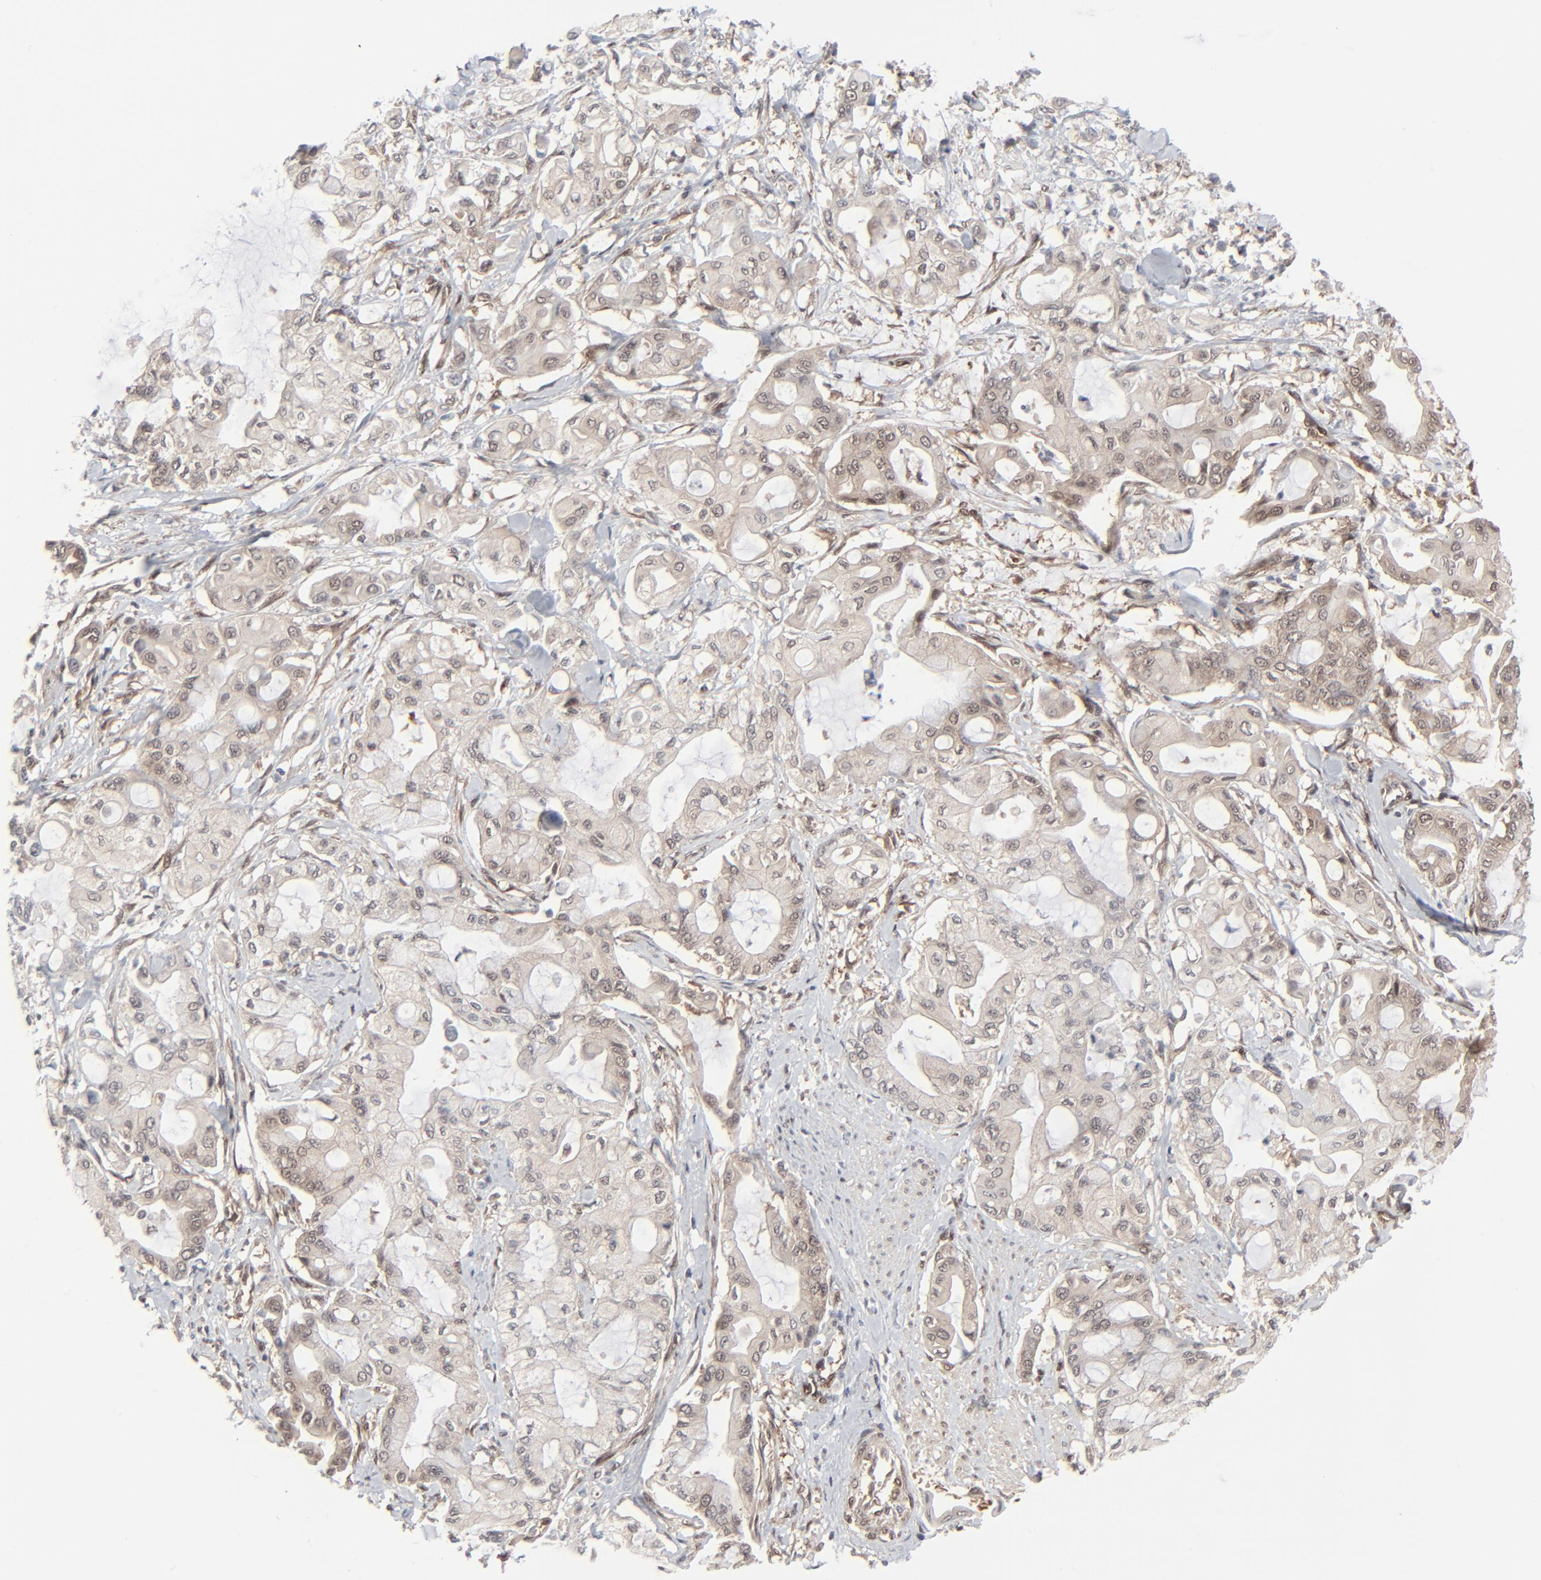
{"staining": {"intensity": "weak", "quantity": "25%-75%", "location": "cytoplasmic/membranous,nuclear"}, "tissue": "pancreatic cancer", "cell_type": "Tumor cells", "image_type": "cancer", "snomed": [{"axis": "morphology", "description": "Adenocarcinoma, NOS"}, {"axis": "morphology", "description": "Adenocarcinoma, metastatic, NOS"}, {"axis": "topography", "description": "Lymph node"}, {"axis": "topography", "description": "Pancreas"}, {"axis": "topography", "description": "Duodenum"}], "caption": "Immunohistochemical staining of pancreatic adenocarcinoma exhibits low levels of weak cytoplasmic/membranous and nuclear expression in about 25%-75% of tumor cells. (Stains: DAB in brown, nuclei in blue, Microscopy: brightfield microscopy at high magnification).", "gene": "AKT1", "patient": {"sex": "female", "age": 64}}